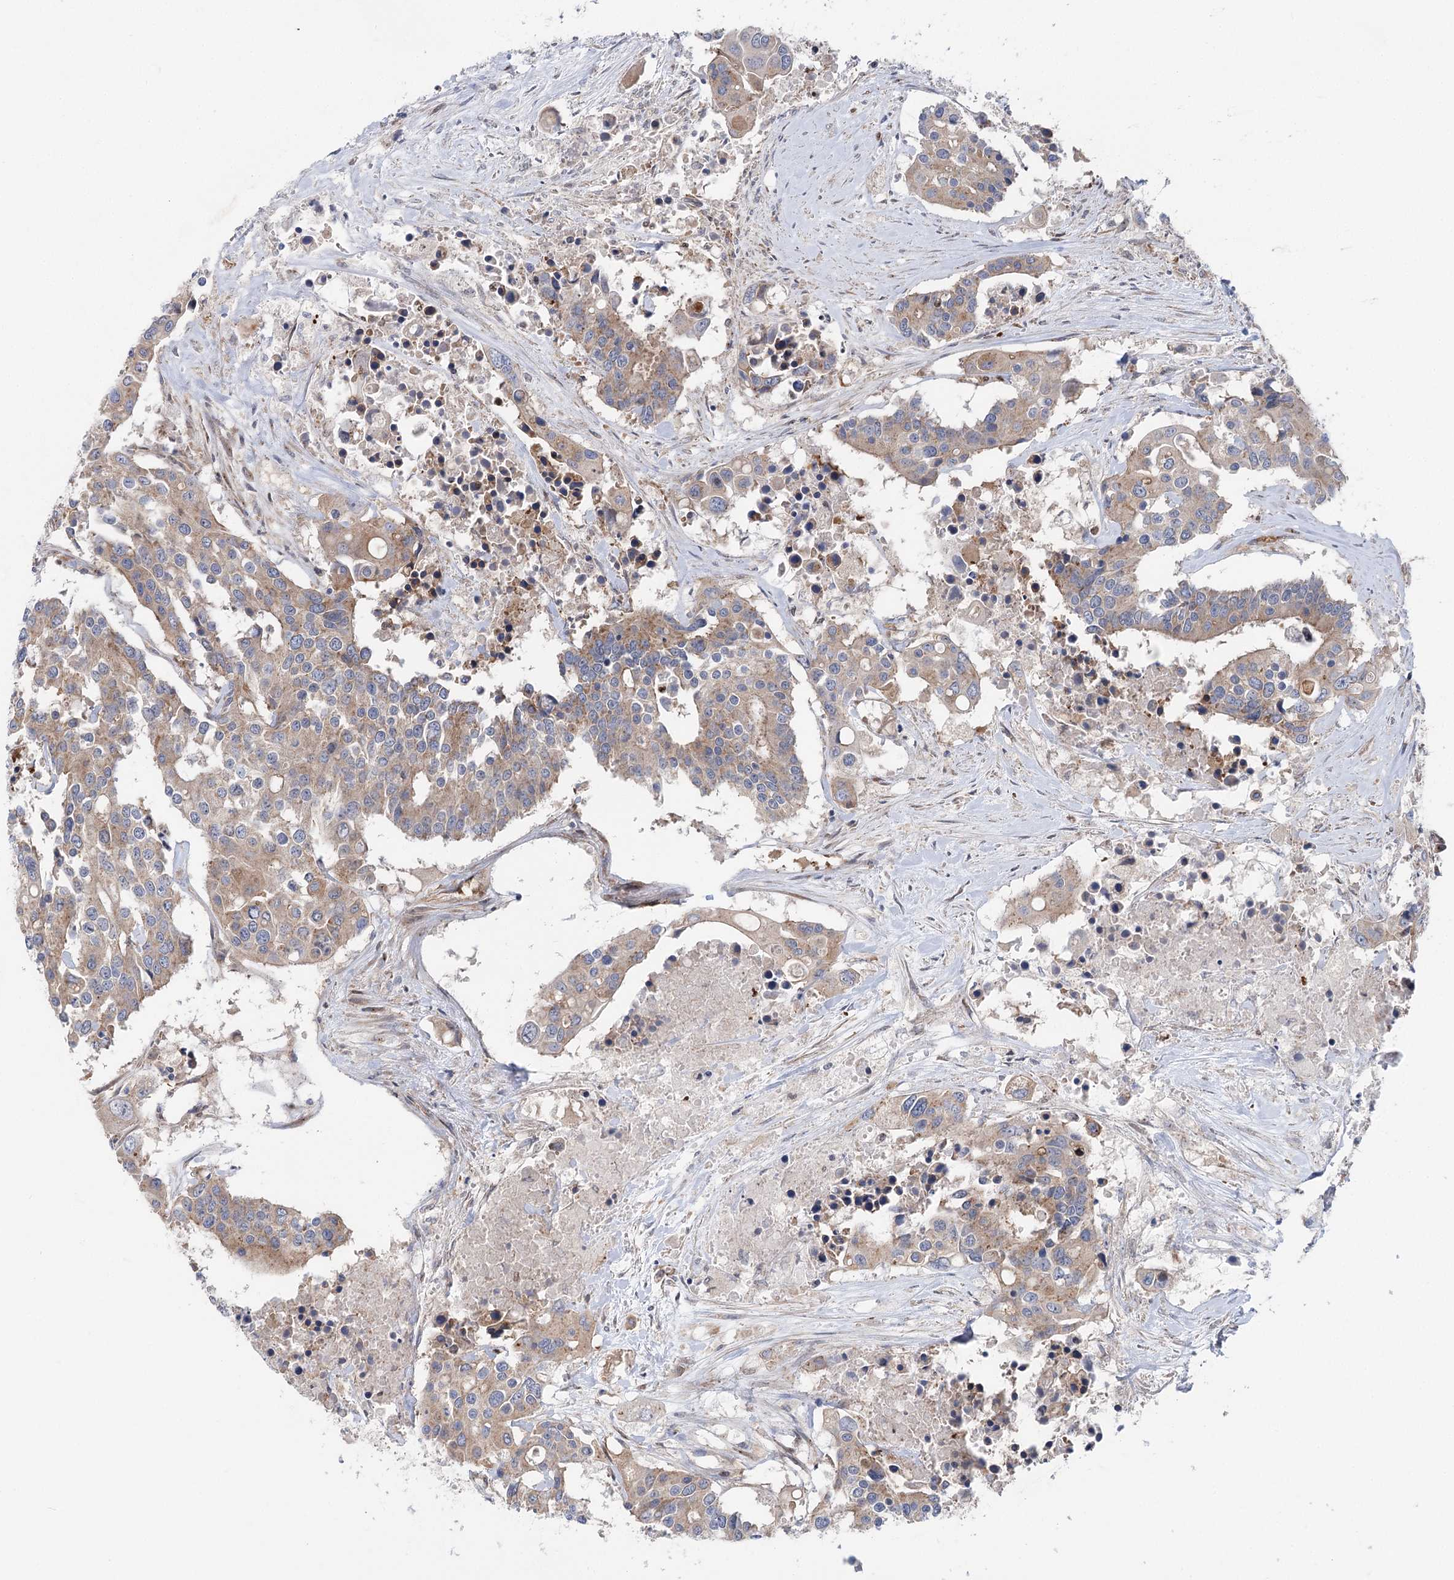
{"staining": {"intensity": "moderate", "quantity": ">75%", "location": "cytoplasmic/membranous"}, "tissue": "colorectal cancer", "cell_type": "Tumor cells", "image_type": "cancer", "snomed": [{"axis": "morphology", "description": "Adenocarcinoma, NOS"}, {"axis": "topography", "description": "Colon"}], "caption": "This photomicrograph shows immunohistochemistry (IHC) staining of human colorectal cancer (adenocarcinoma), with medium moderate cytoplasmic/membranous positivity in about >75% of tumor cells.", "gene": "SCN11A", "patient": {"sex": "male", "age": 77}}